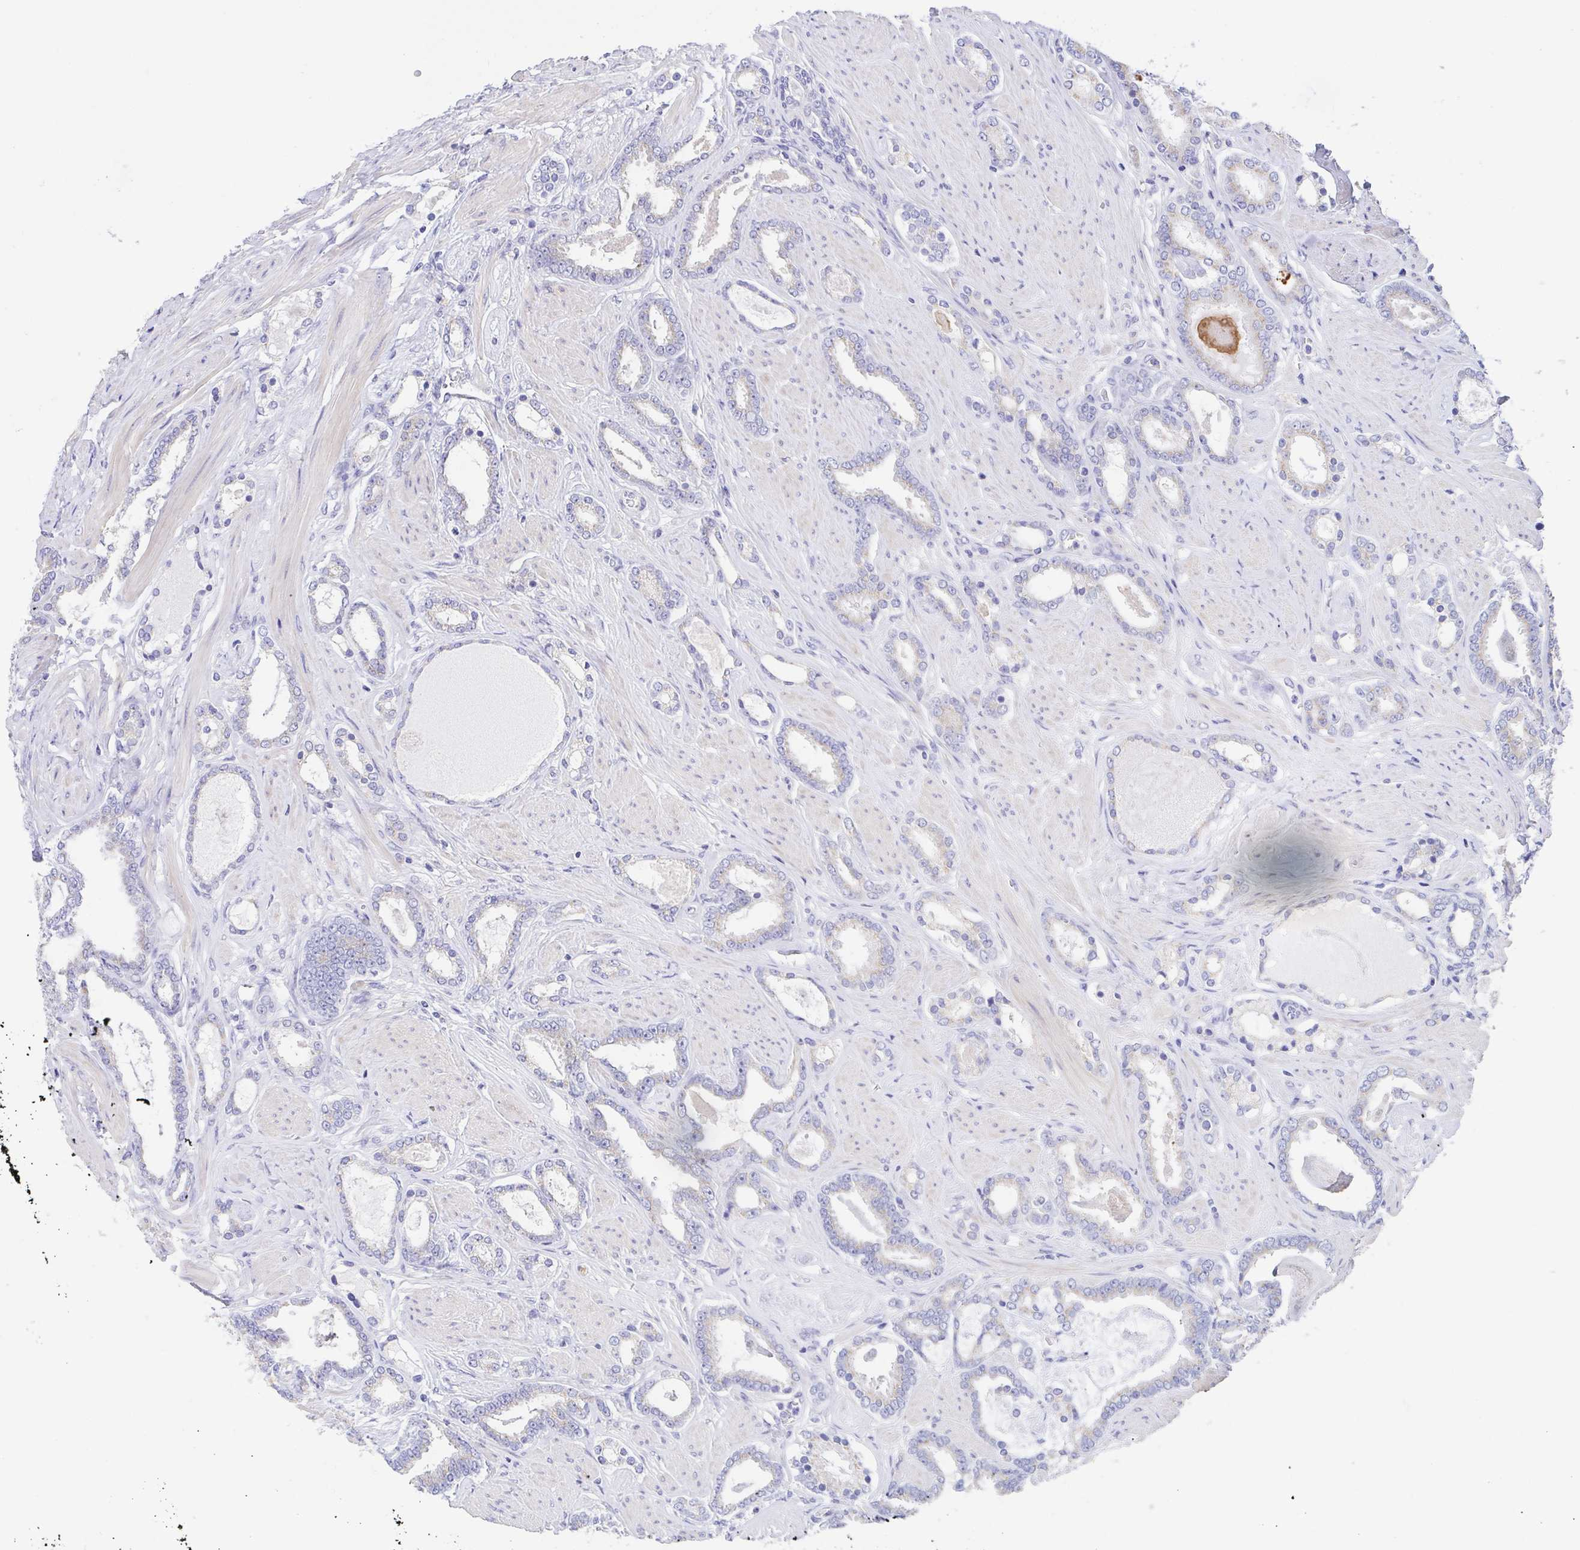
{"staining": {"intensity": "weak", "quantity": "<25%", "location": "cytoplasmic/membranous"}, "tissue": "prostate cancer", "cell_type": "Tumor cells", "image_type": "cancer", "snomed": [{"axis": "morphology", "description": "Adenocarcinoma, High grade"}, {"axis": "topography", "description": "Prostate"}], "caption": "Protein analysis of prostate cancer exhibits no significant expression in tumor cells. (DAB IHC with hematoxylin counter stain).", "gene": "SCG3", "patient": {"sex": "male", "age": 63}}